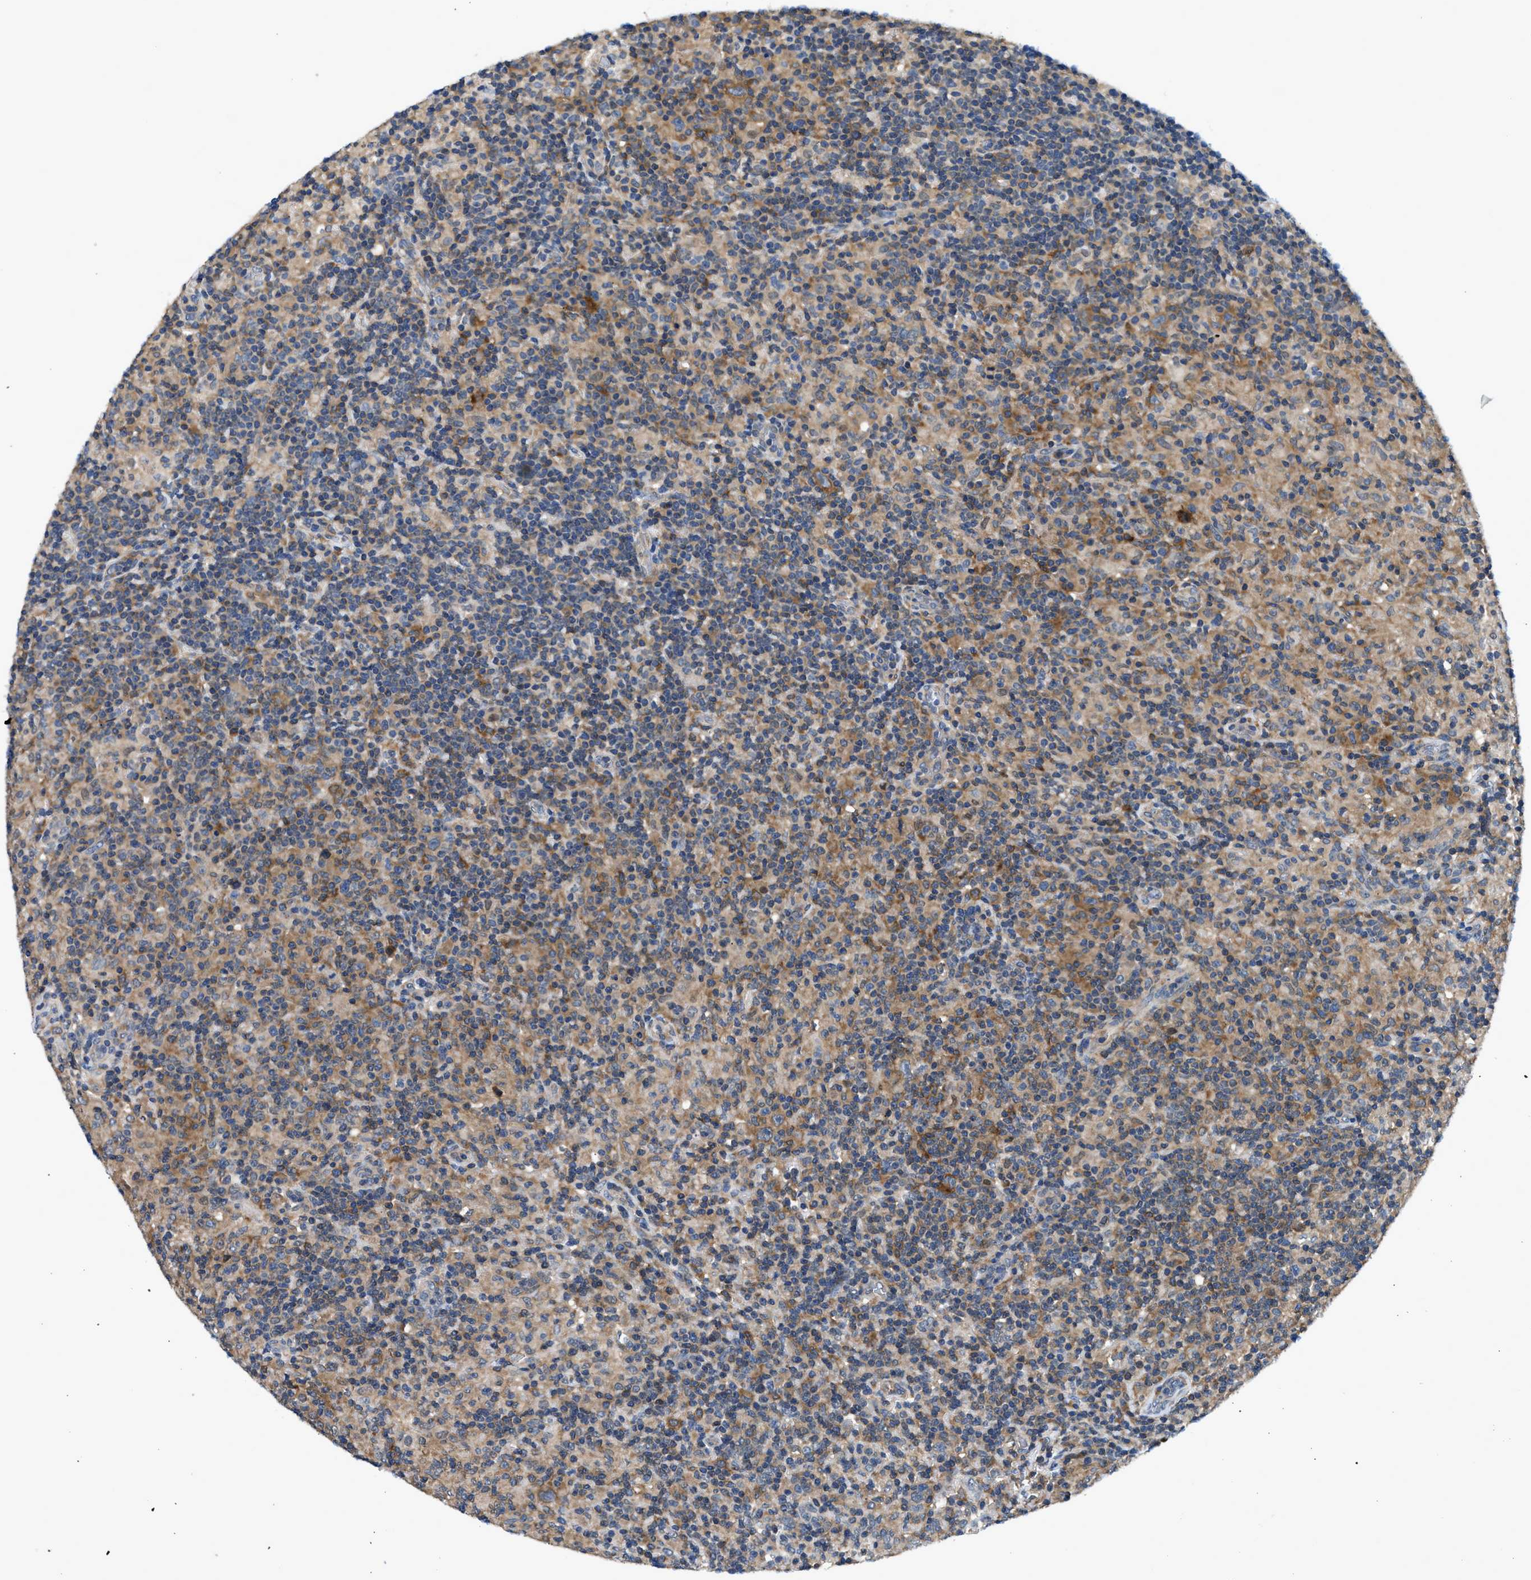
{"staining": {"intensity": "moderate", "quantity": ">75%", "location": "cytoplasmic/membranous"}, "tissue": "lymphoma", "cell_type": "Tumor cells", "image_type": "cancer", "snomed": [{"axis": "morphology", "description": "Hodgkin's disease, NOS"}, {"axis": "topography", "description": "Lymph node"}], "caption": "An image of Hodgkin's disease stained for a protein displays moderate cytoplasmic/membranous brown staining in tumor cells. The staining was performed using DAB, with brown indicating positive protein expression. Nuclei are stained blue with hematoxylin.", "gene": "LPIN2", "patient": {"sex": "male", "age": 70}}